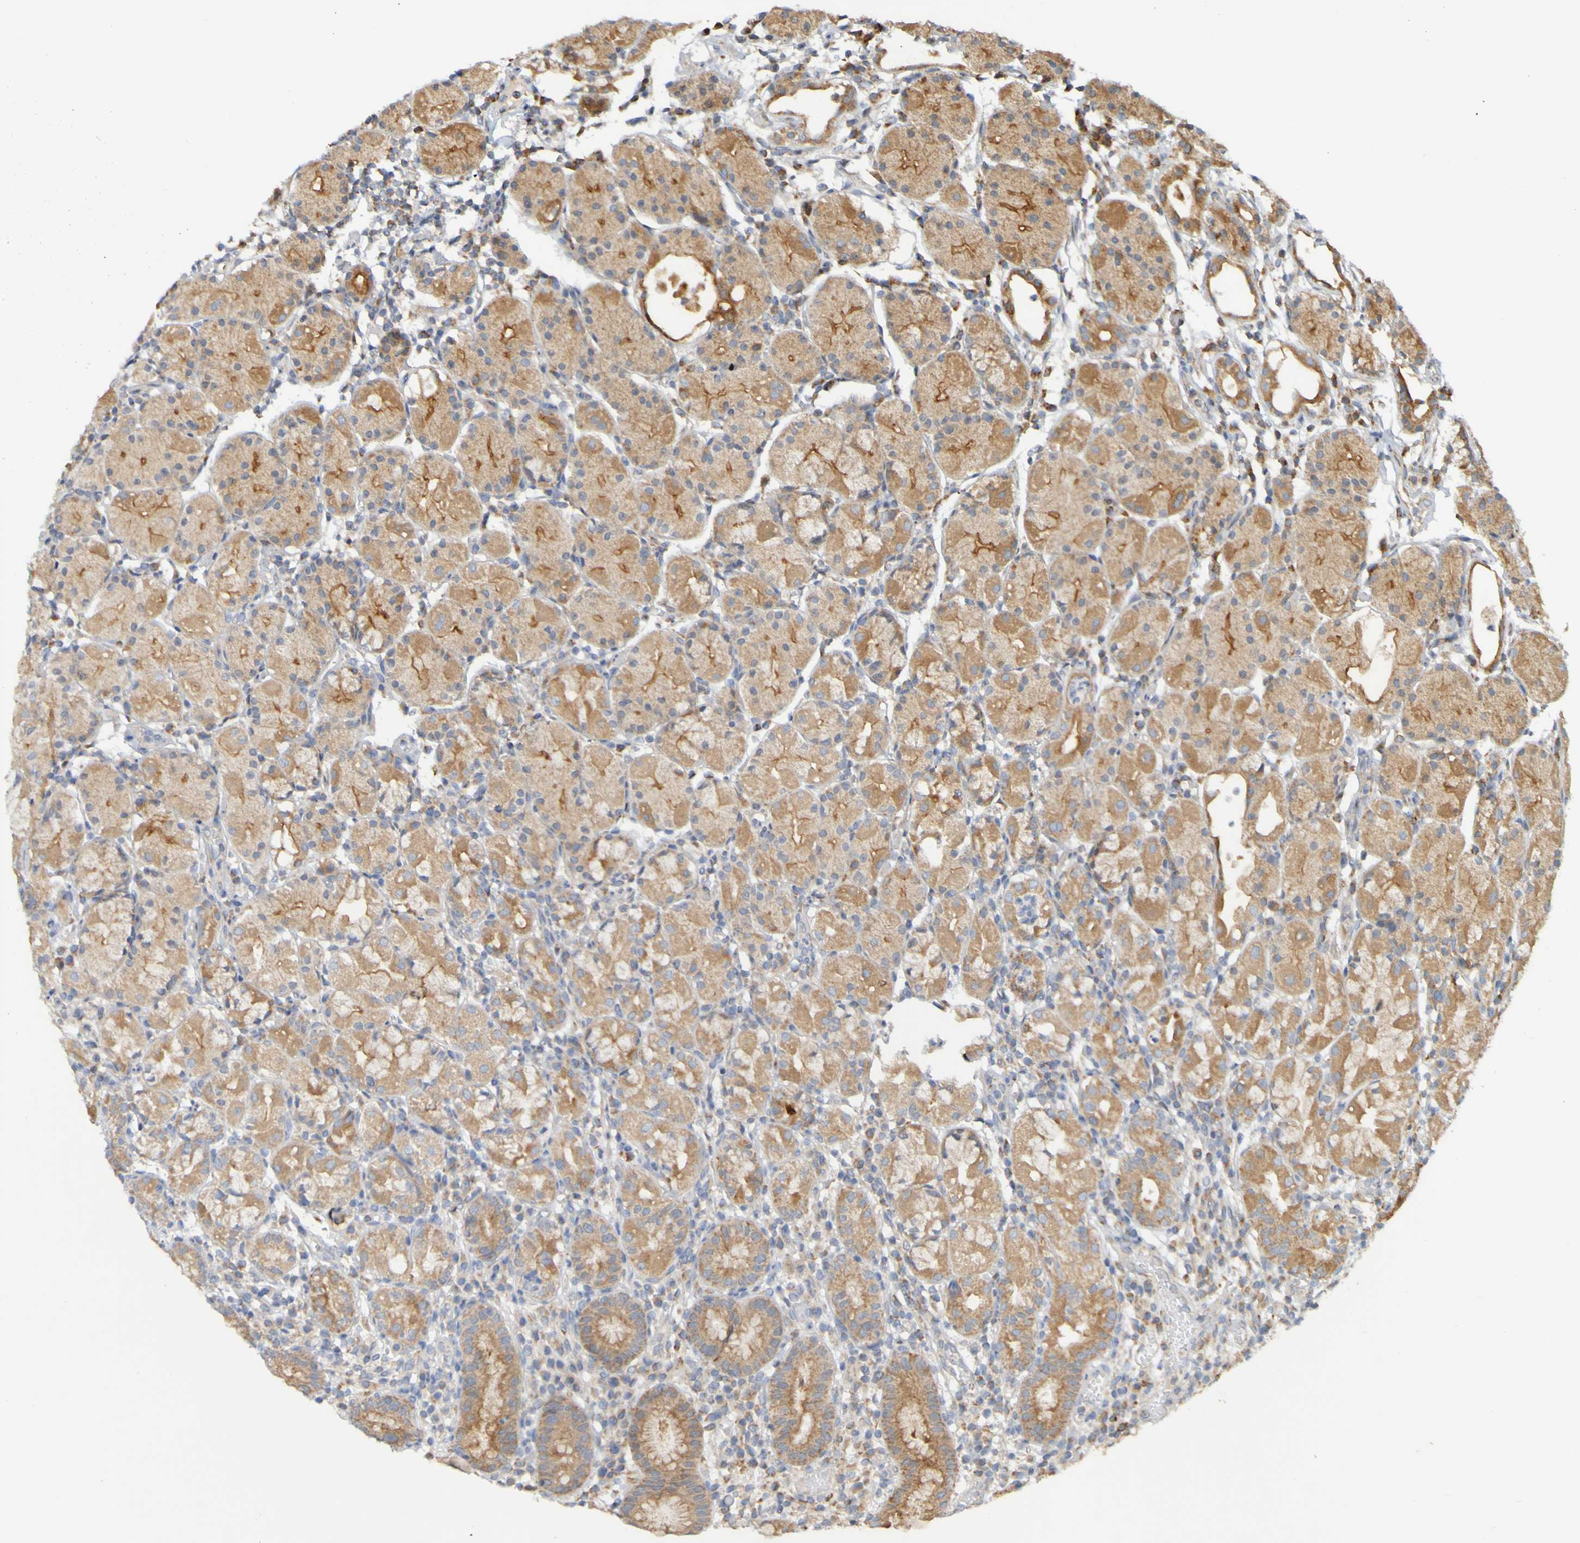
{"staining": {"intensity": "moderate", "quantity": ">75%", "location": "cytoplasmic/membranous"}, "tissue": "stomach", "cell_type": "Glandular cells", "image_type": "normal", "snomed": [{"axis": "morphology", "description": "Normal tissue, NOS"}, {"axis": "topography", "description": "Stomach"}, {"axis": "topography", "description": "Stomach, lower"}], "caption": "Immunohistochemical staining of benign human stomach displays medium levels of moderate cytoplasmic/membranous positivity in about >75% of glandular cells.", "gene": "TMBIM1", "patient": {"sex": "female", "age": 75}}